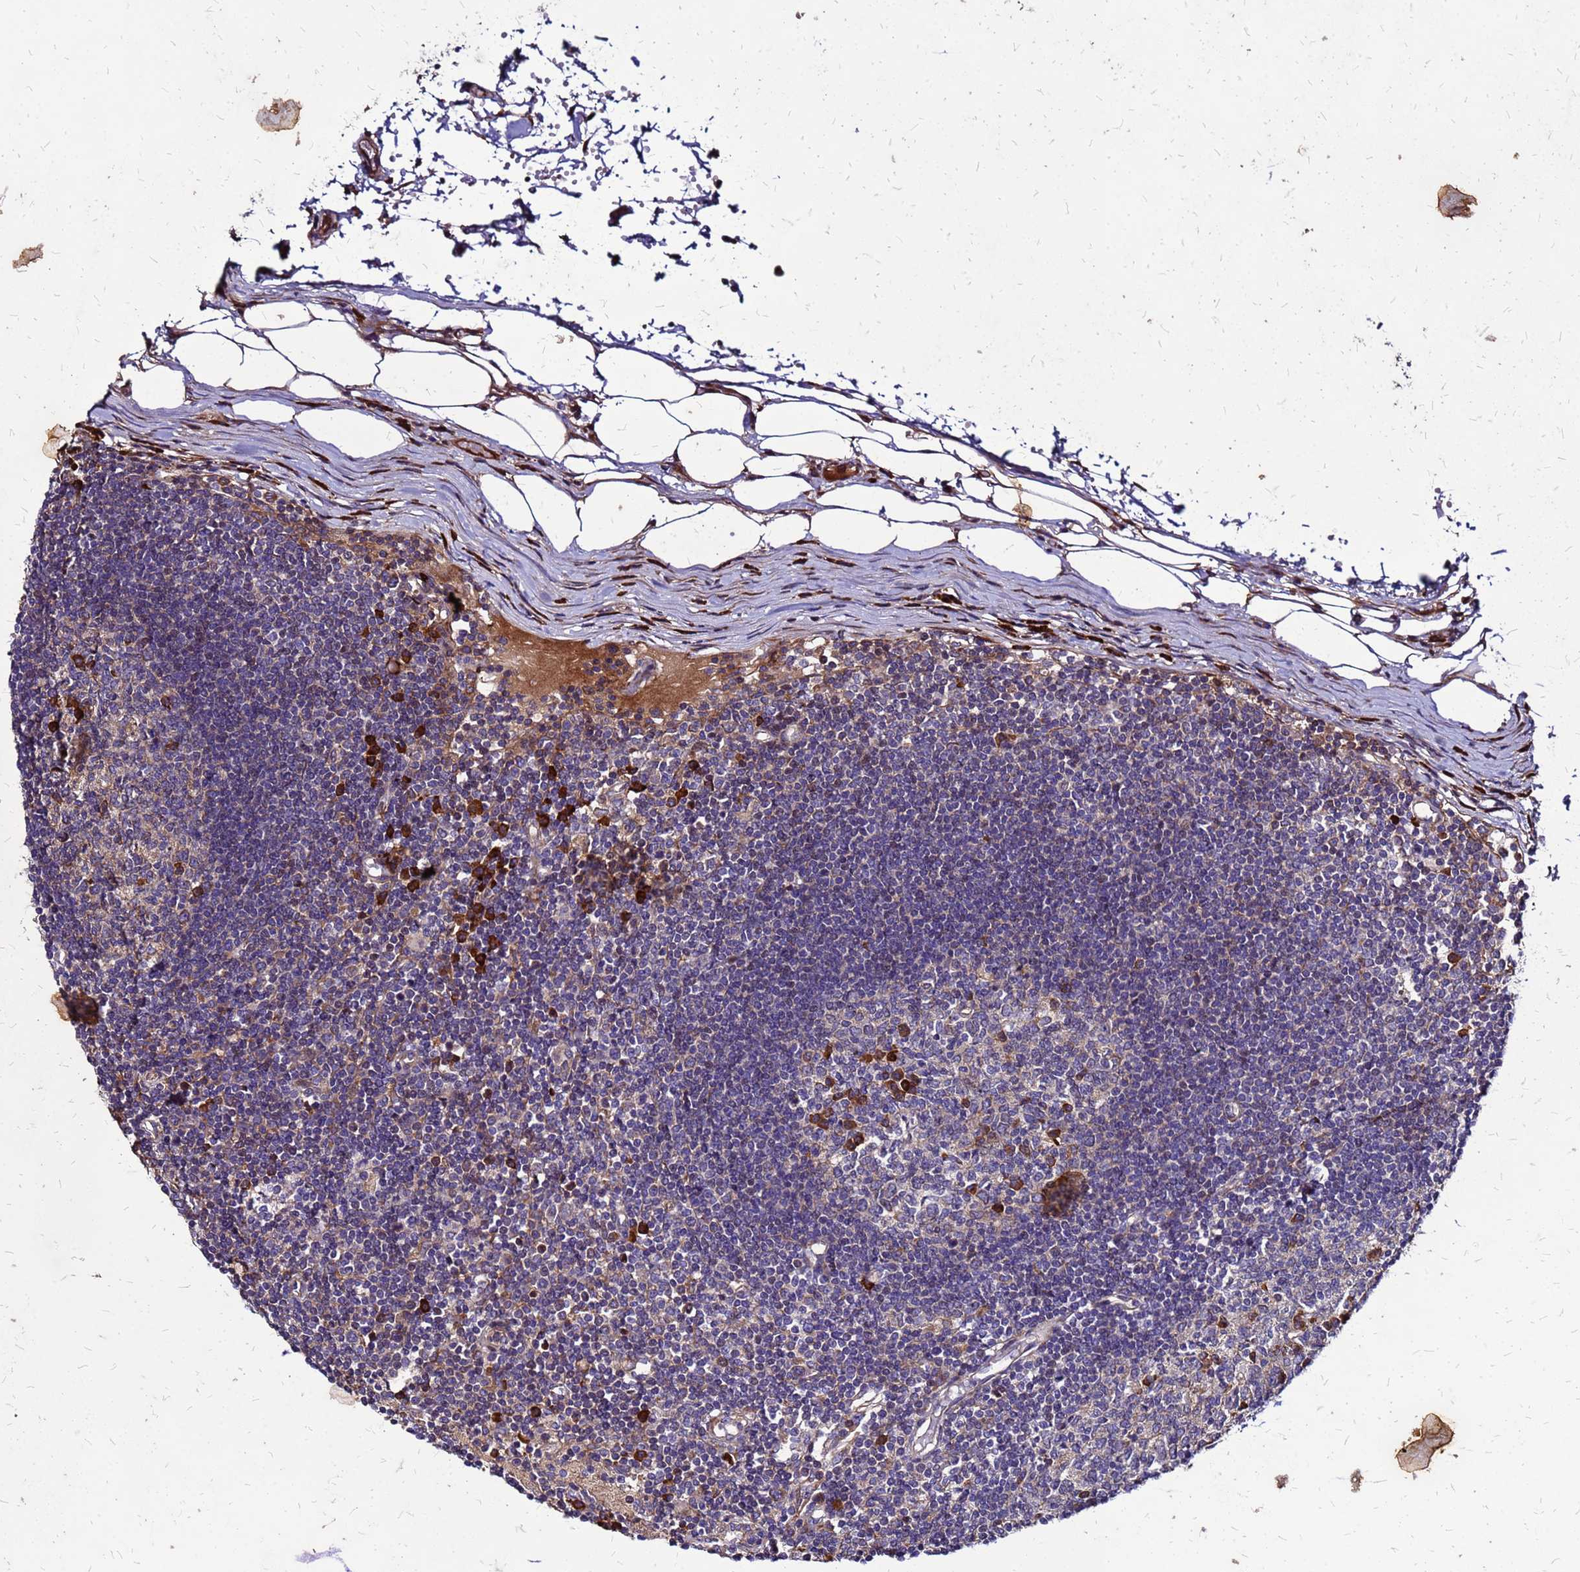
{"staining": {"intensity": "strong", "quantity": "<25%", "location": "cytoplasmic/membranous"}, "tissue": "lymph node", "cell_type": "Germinal center cells", "image_type": "normal", "snomed": [{"axis": "morphology", "description": "Adenocarcinoma, NOS"}, {"axis": "topography", "description": "Lymph node"}], "caption": "Lymph node stained with a brown dye shows strong cytoplasmic/membranous positive positivity in approximately <25% of germinal center cells.", "gene": "VMO1", "patient": {"sex": "female", "age": 62}}